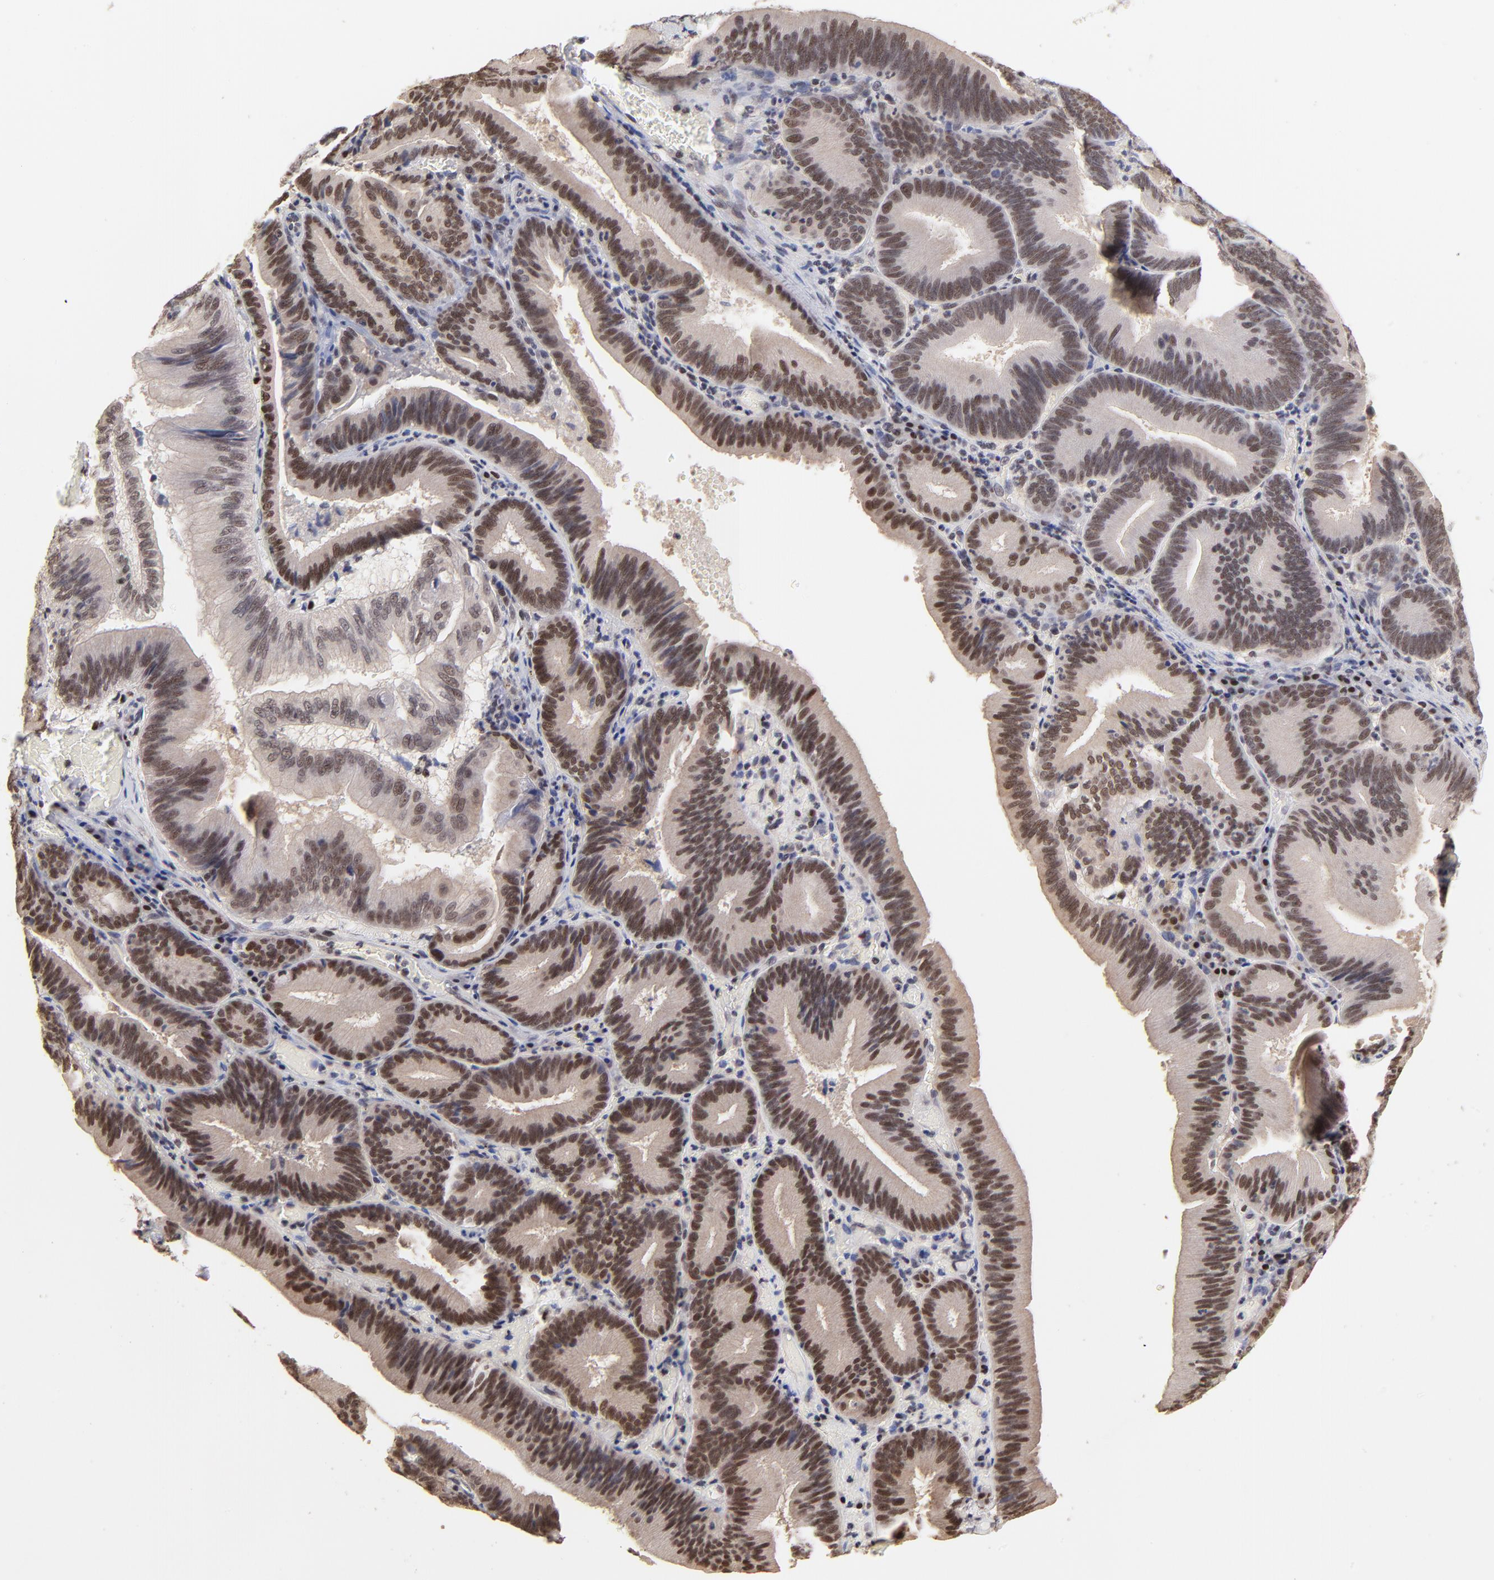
{"staining": {"intensity": "moderate", "quantity": ">75%", "location": "nuclear"}, "tissue": "pancreatic cancer", "cell_type": "Tumor cells", "image_type": "cancer", "snomed": [{"axis": "morphology", "description": "Adenocarcinoma, NOS"}, {"axis": "topography", "description": "Pancreas"}], "caption": "This histopathology image displays pancreatic cancer (adenocarcinoma) stained with immunohistochemistry (IHC) to label a protein in brown. The nuclear of tumor cells show moderate positivity for the protein. Nuclei are counter-stained blue.", "gene": "DSN1", "patient": {"sex": "male", "age": 82}}